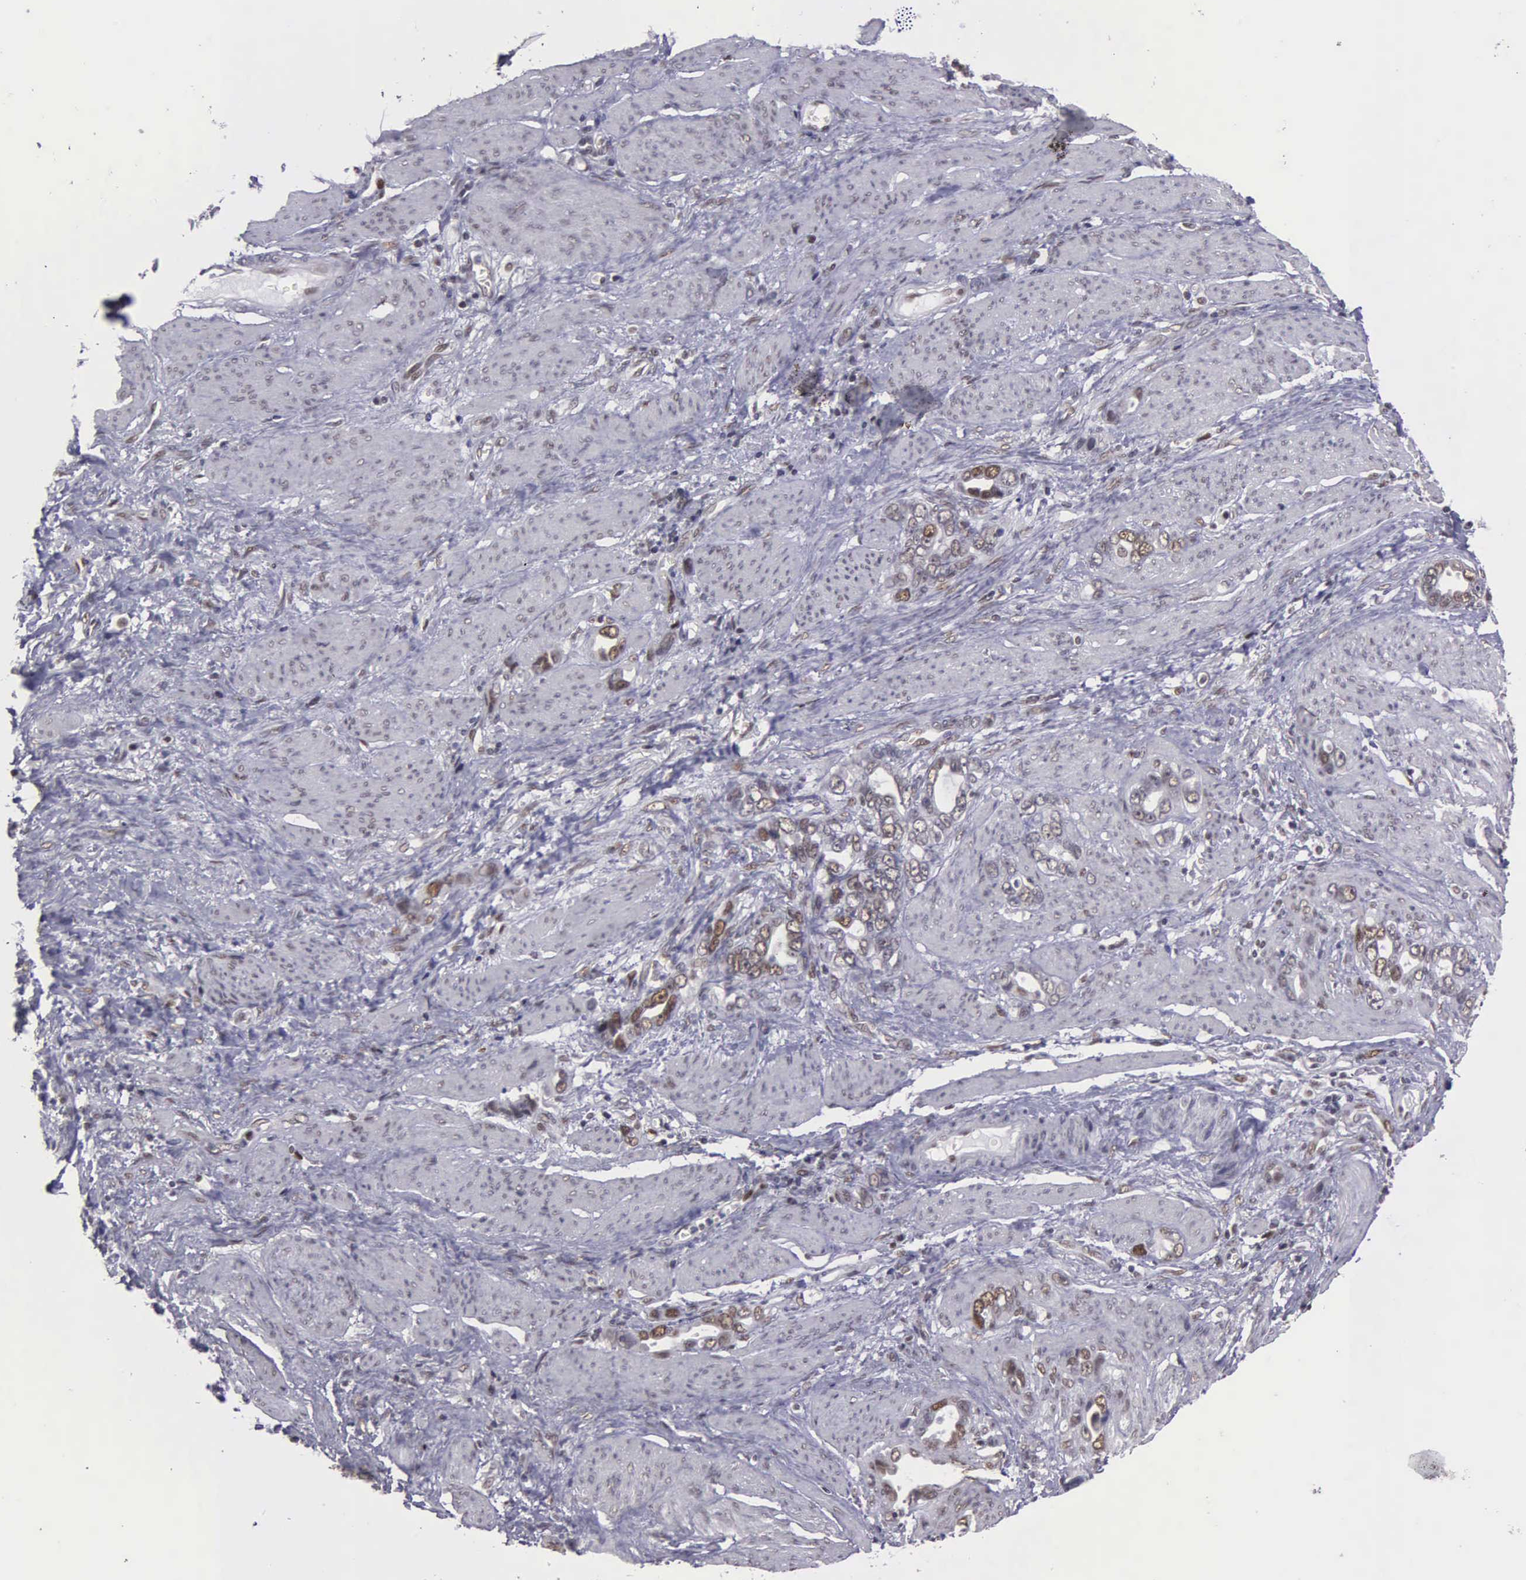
{"staining": {"intensity": "weak", "quantity": "<25%", "location": "cytoplasmic/membranous,nuclear"}, "tissue": "stomach cancer", "cell_type": "Tumor cells", "image_type": "cancer", "snomed": [{"axis": "morphology", "description": "Adenocarcinoma, NOS"}, {"axis": "topography", "description": "Stomach"}], "caption": "The IHC histopathology image has no significant positivity in tumor cells of stomach cancer (adenocarcinoma) tissue.", "gene": "UBR7", "patient": {"sex": "male", "age": 78}}